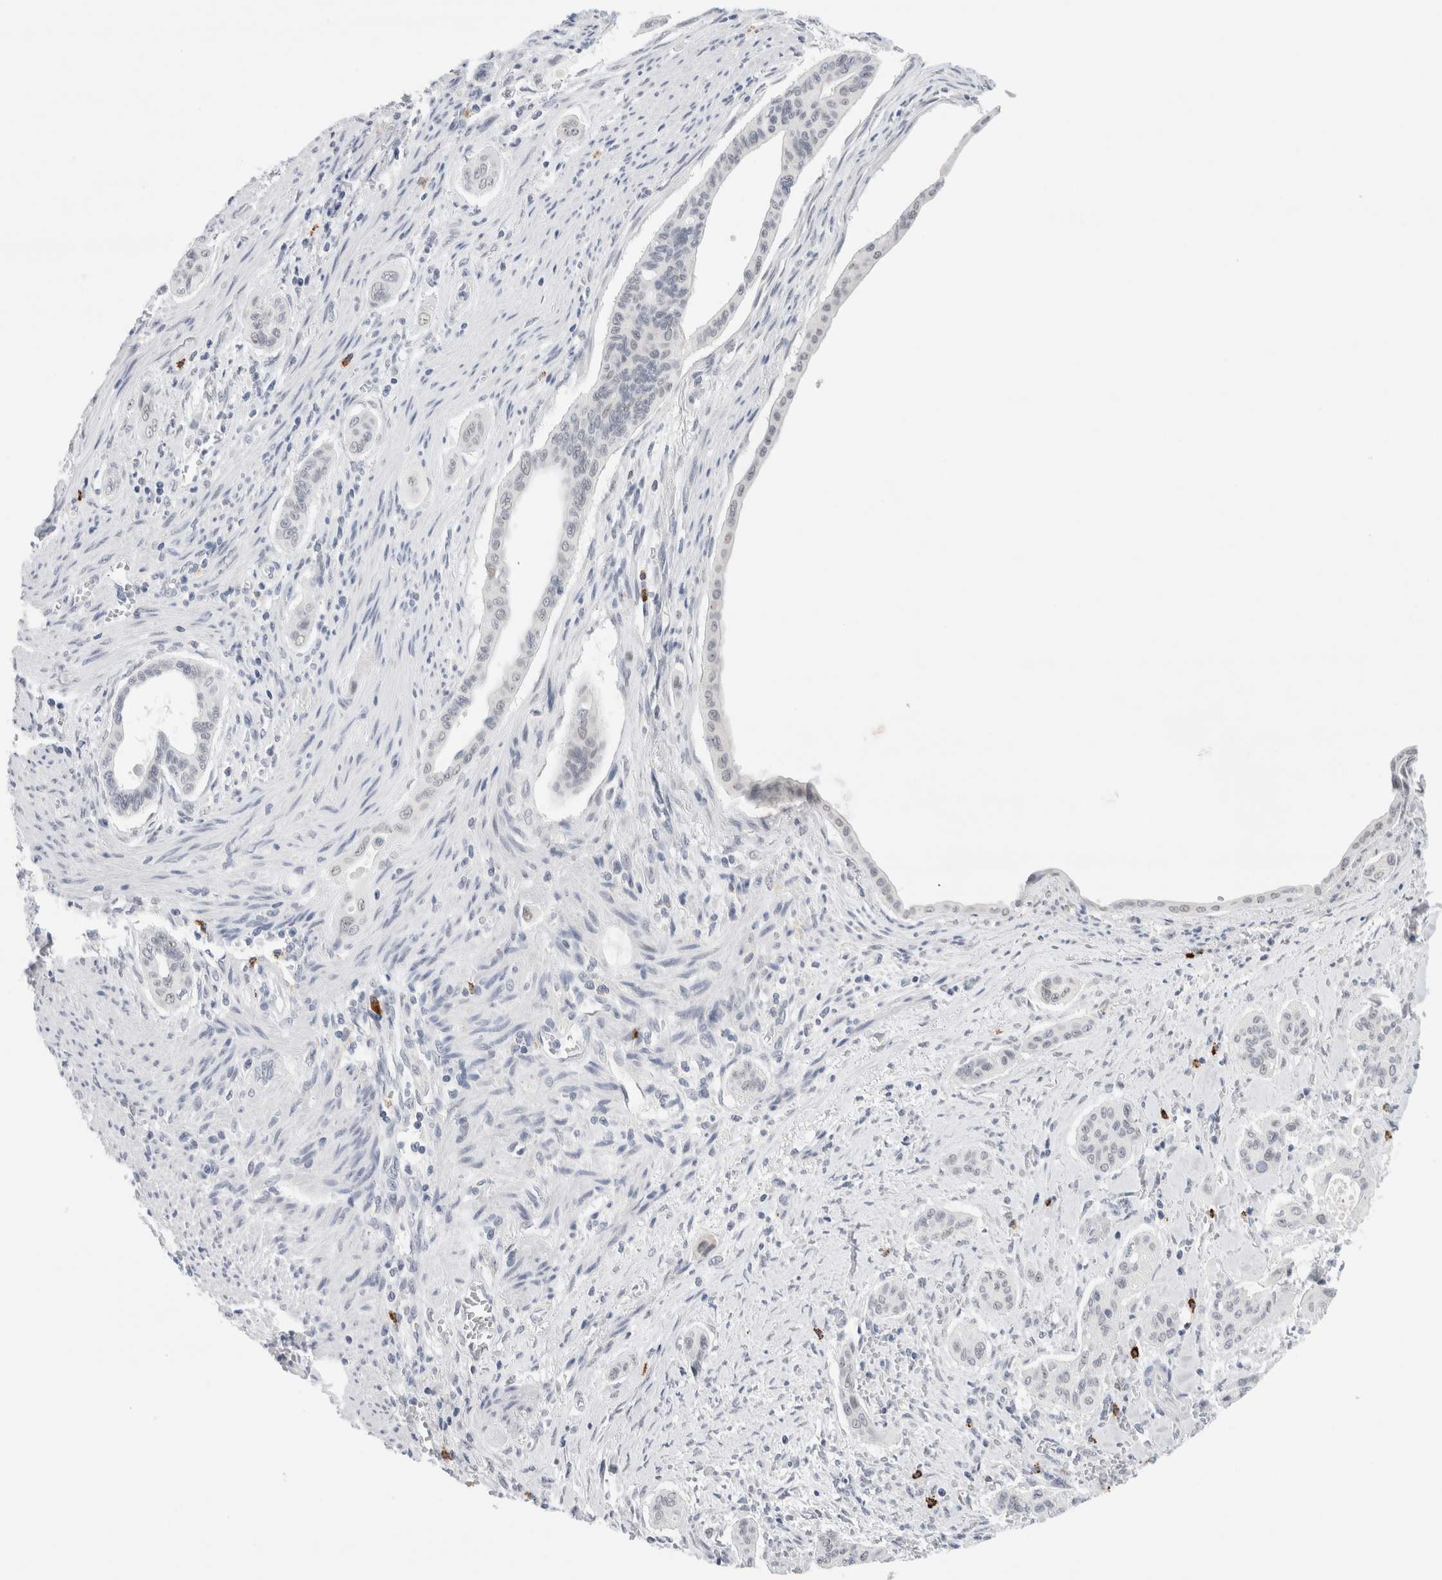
{"staining": {"intensity": "negative", "quantity": "none", "location": "none"}, "tissue": "pancreatic cancer", "cell_type": "Tumor cells", "image_type": "cancer", "snomed": [{"axis": "morphology", "description": "Adenocarcinoma, NOS"}, {"axis": "topography", "description": "Pancreas"}], "caption": "Tumor cells show no significant staining in pancreatic cancer.", "gene": "SLC22A12", "patient": {"sex": "male", "age": 77}}